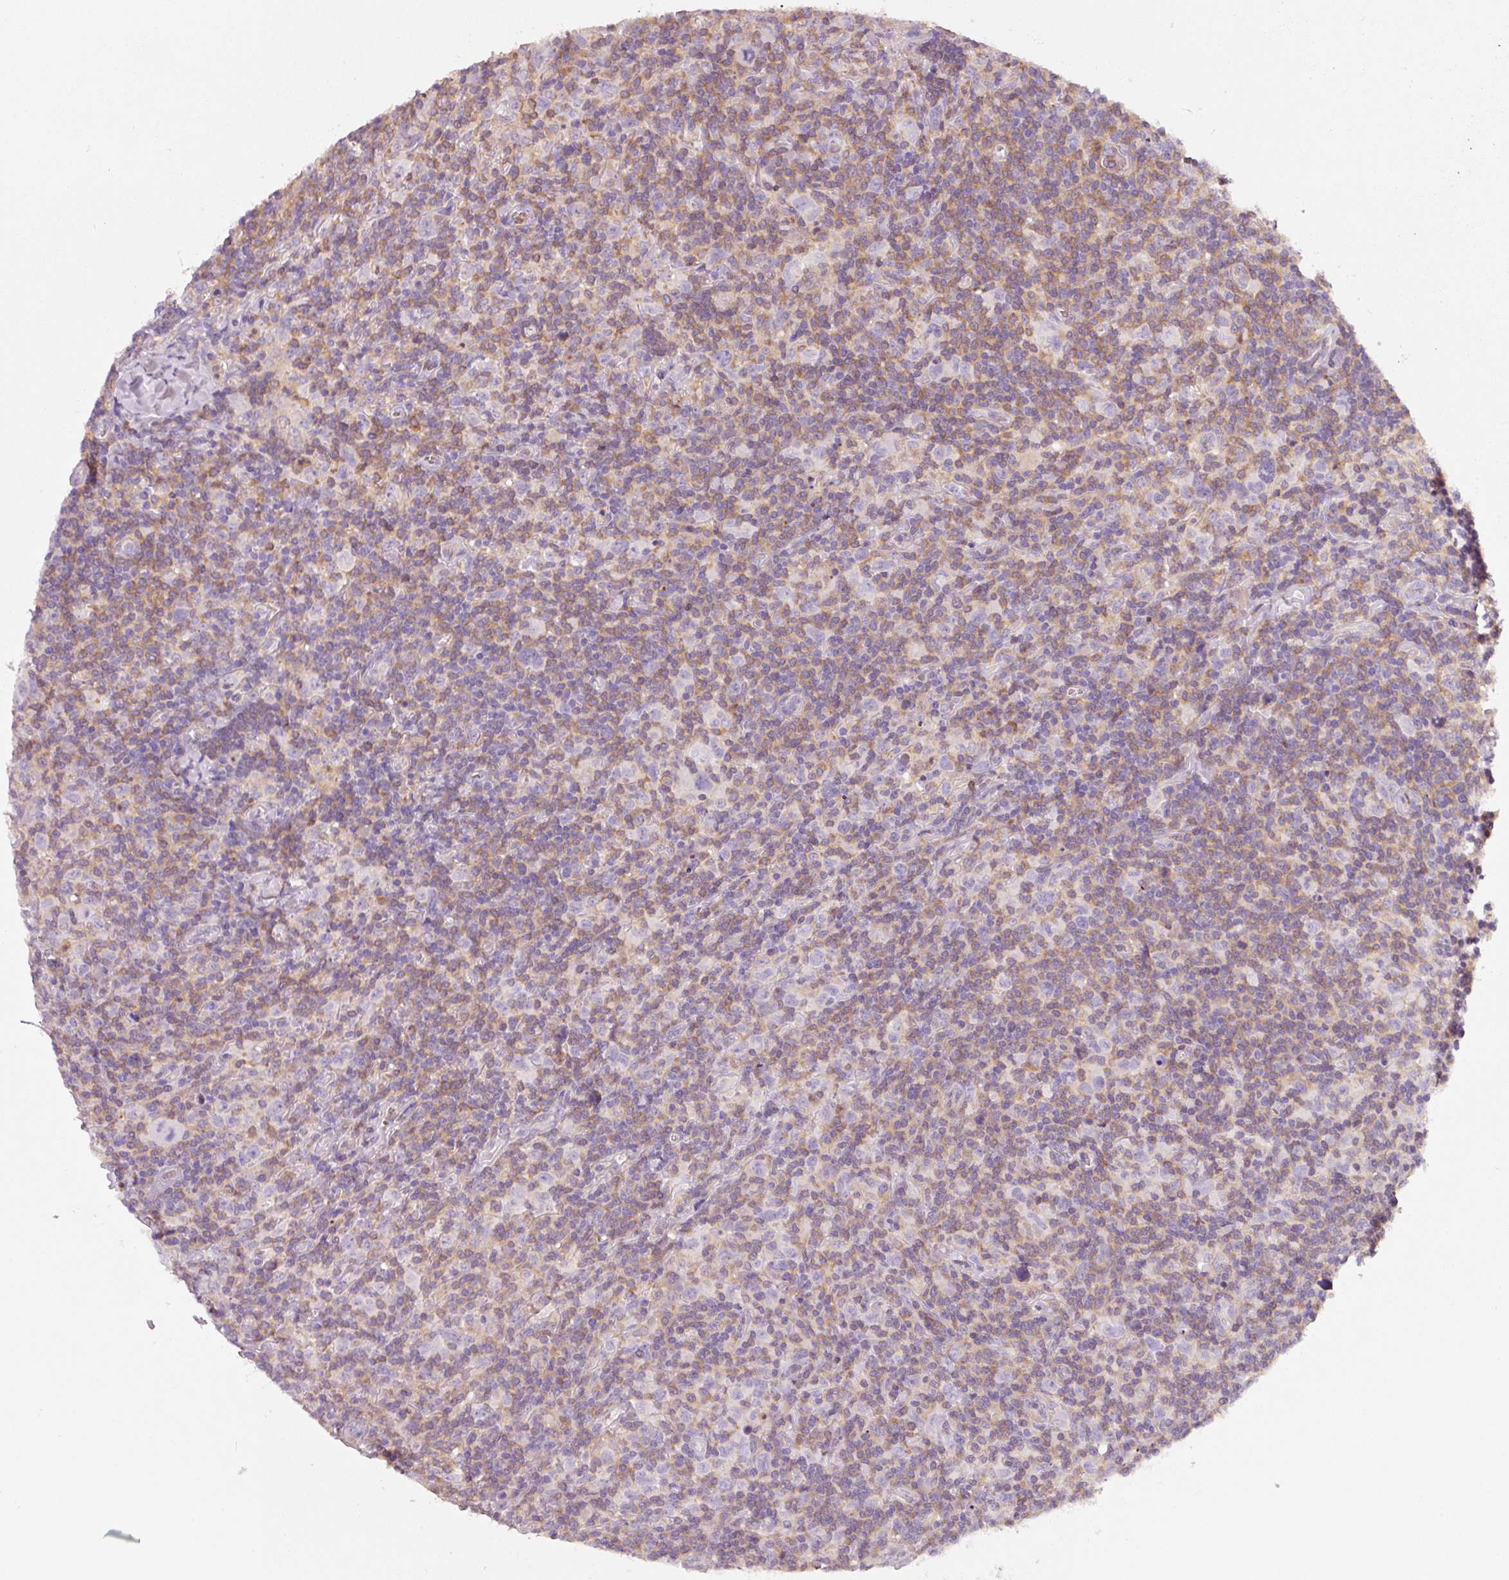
{"staining": {"intensity": "negative", "quantity": "none", "location": "none"}, "tissue": "lymphoma", "cell_type": "Tumor cells", "image_type": "cancer", "snomed": [{"axis": "morphology", "description": "Hodgkin's disease, NOS"}, {"axis": "topography", "description": "Lymph node"}], "caption": "Immunohistochemical staining of Hodgkin's disease exhibits no significant positivity in tumor cells.", "gene": "IQGAP2", "patient": {"sex": "female", "age": 18}}